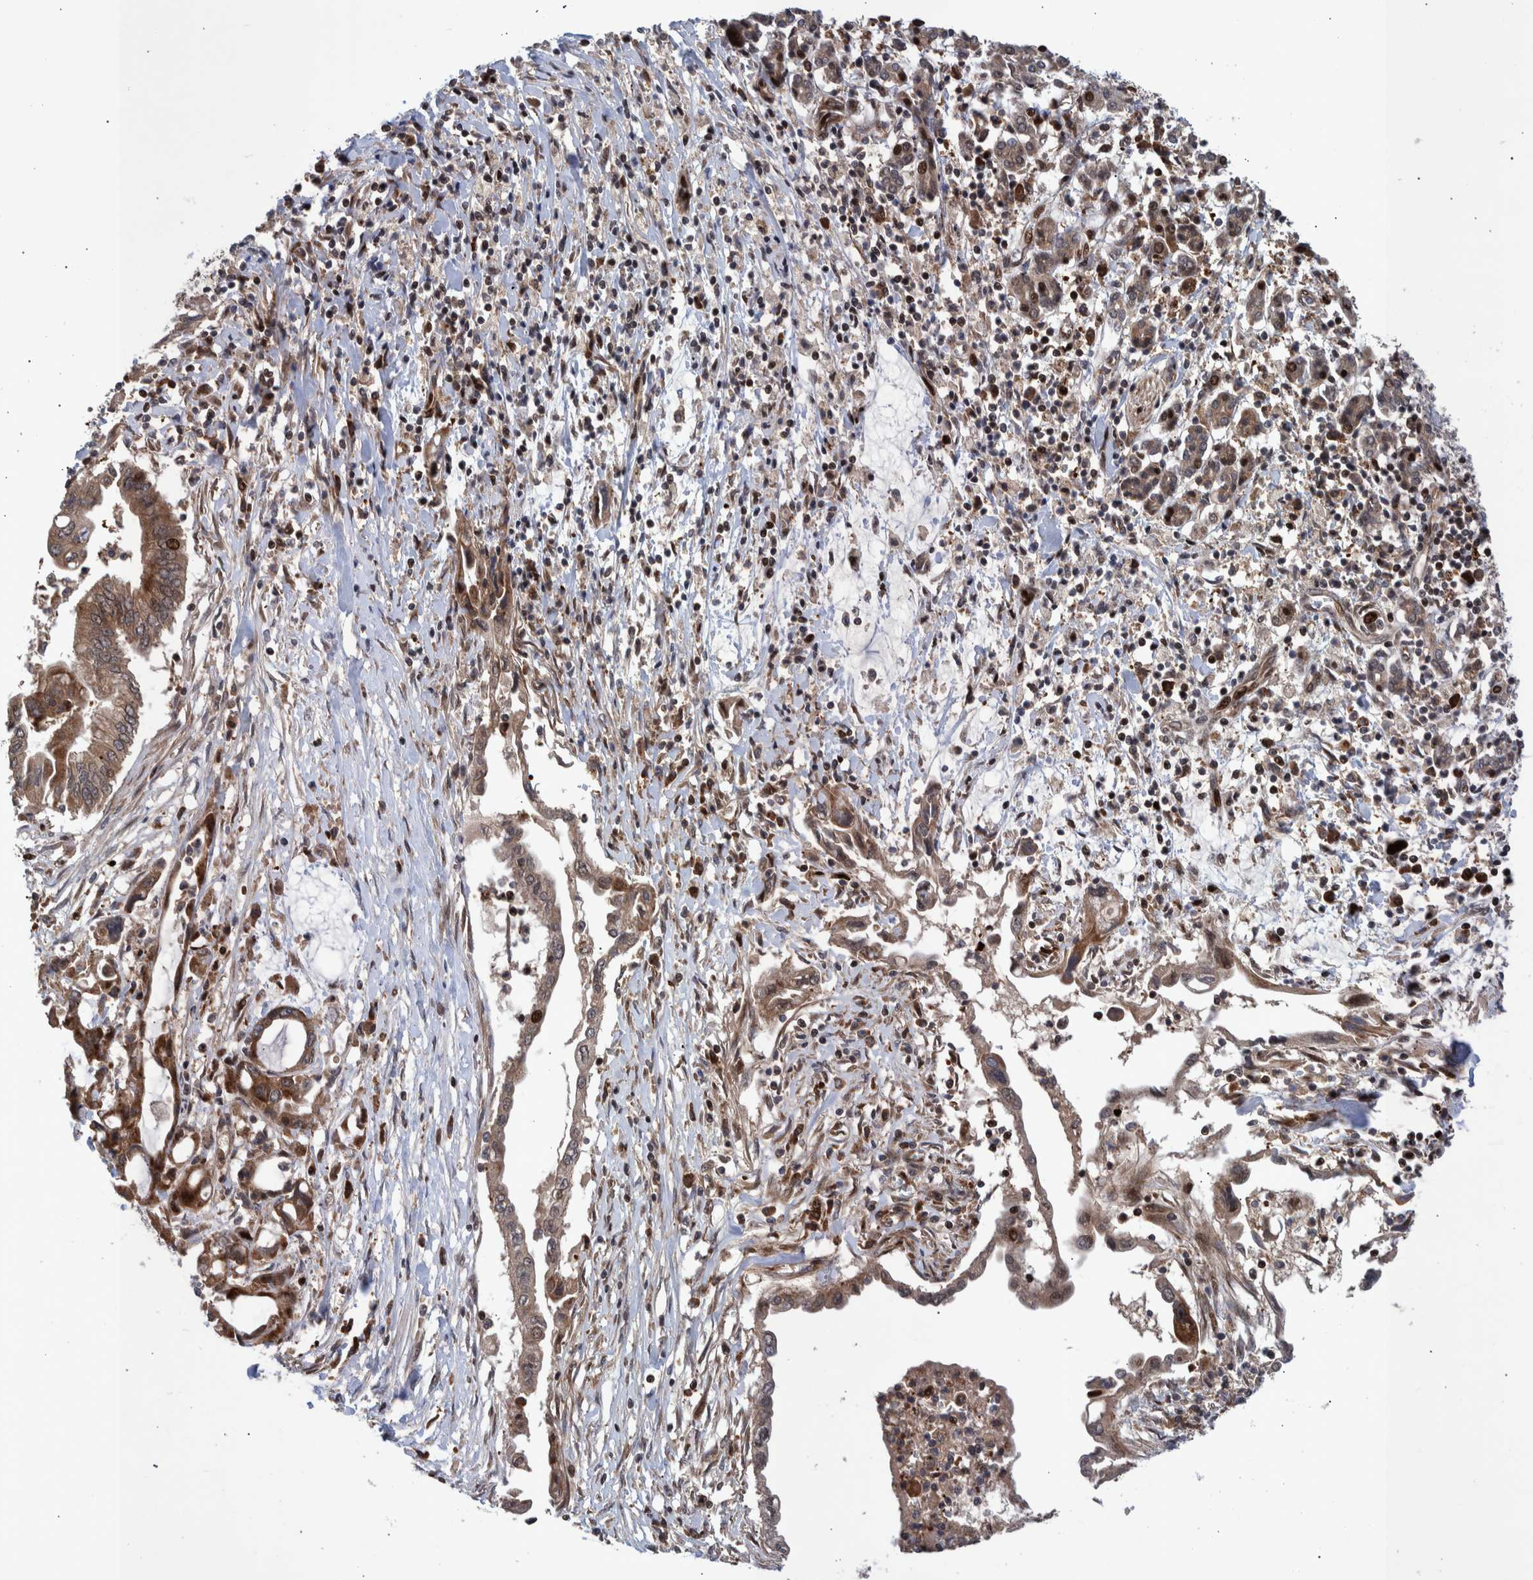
{"staining": {"intensity": "weak", "quantity": ">75%", "location": "cytoplasmic/membranous,nuclear"}, "tissue": "pancreatic cancer", "cell_type": "Tumor cells", "image_type": "cancer", "snomed": [{"axis": "morphology", "description": "Adenocarcinoma, NOS"}, {"axis": "topography", "description": "Pancreas"}], "caption": "Immunohistochemistry (IHC) of pancreatic cancer shows low levels of weak cytoplasmic/membranous and nuclear expression in about >75% of tumor cells.", "gene": "SHISA6", "patient": {"sex": "female", "age": 57}}